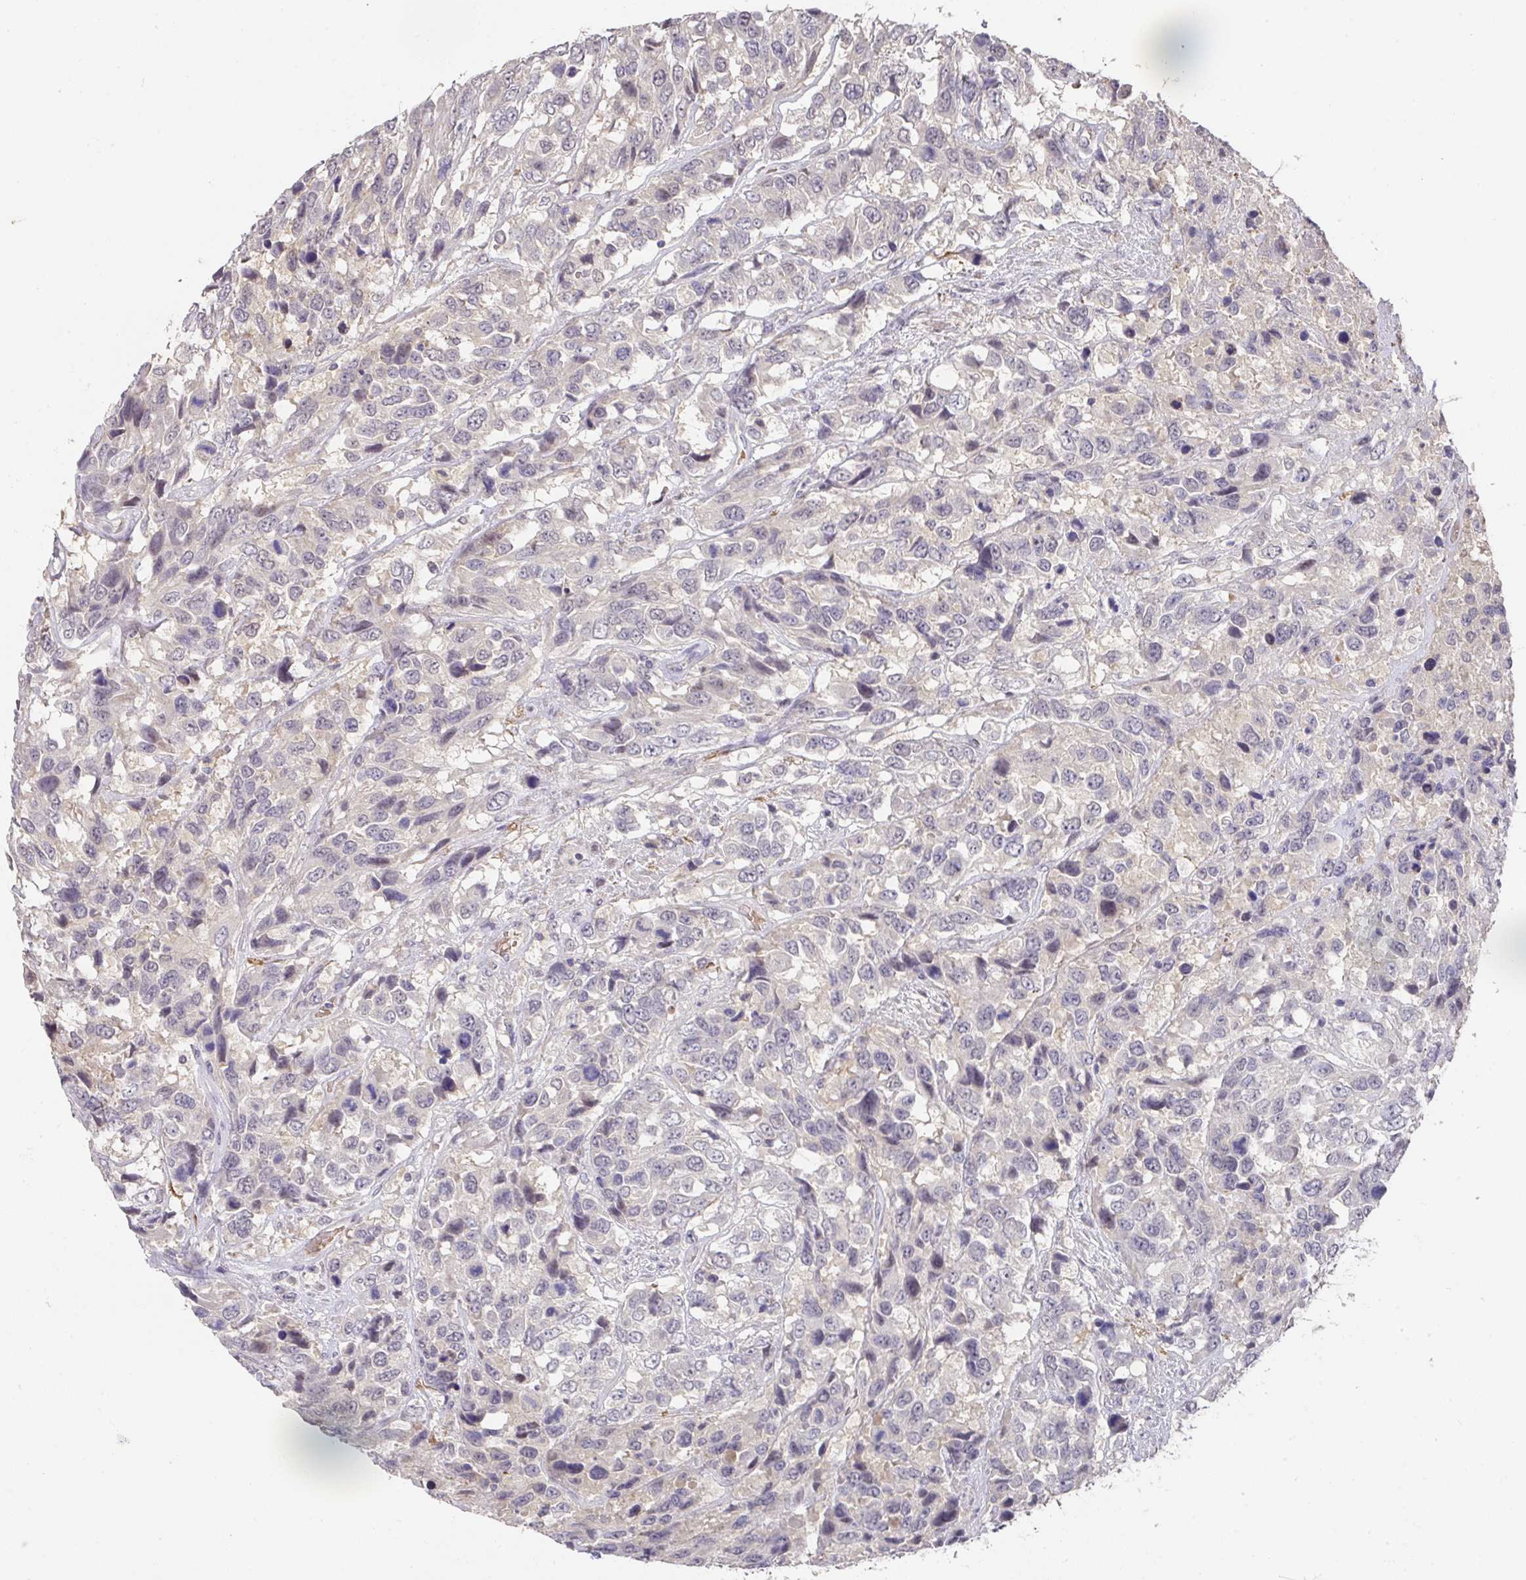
{"staining": {"intensity": "negative", "quantity": "none", "location": "none"}, "tissue": "urothelial cancer", "cell_type": "Tumor cells", "image_type": "cancer", "snomed": [{"axis": "morphology", "description": "Urothelial carcinoma, High grade"}, {"axis": "topography", "description": "Urinary bladder"}], "caption": "Immunohistochemistry (IHC) image of neoplastic tissue: human high-grade urothelial carcinoma stained with DAB (3,3'-diaminobenzidine) reveals no significant protein positivity in tumor cells.", "gene": "FOXN4", "patient": {"sex": "female", "age": 70}}